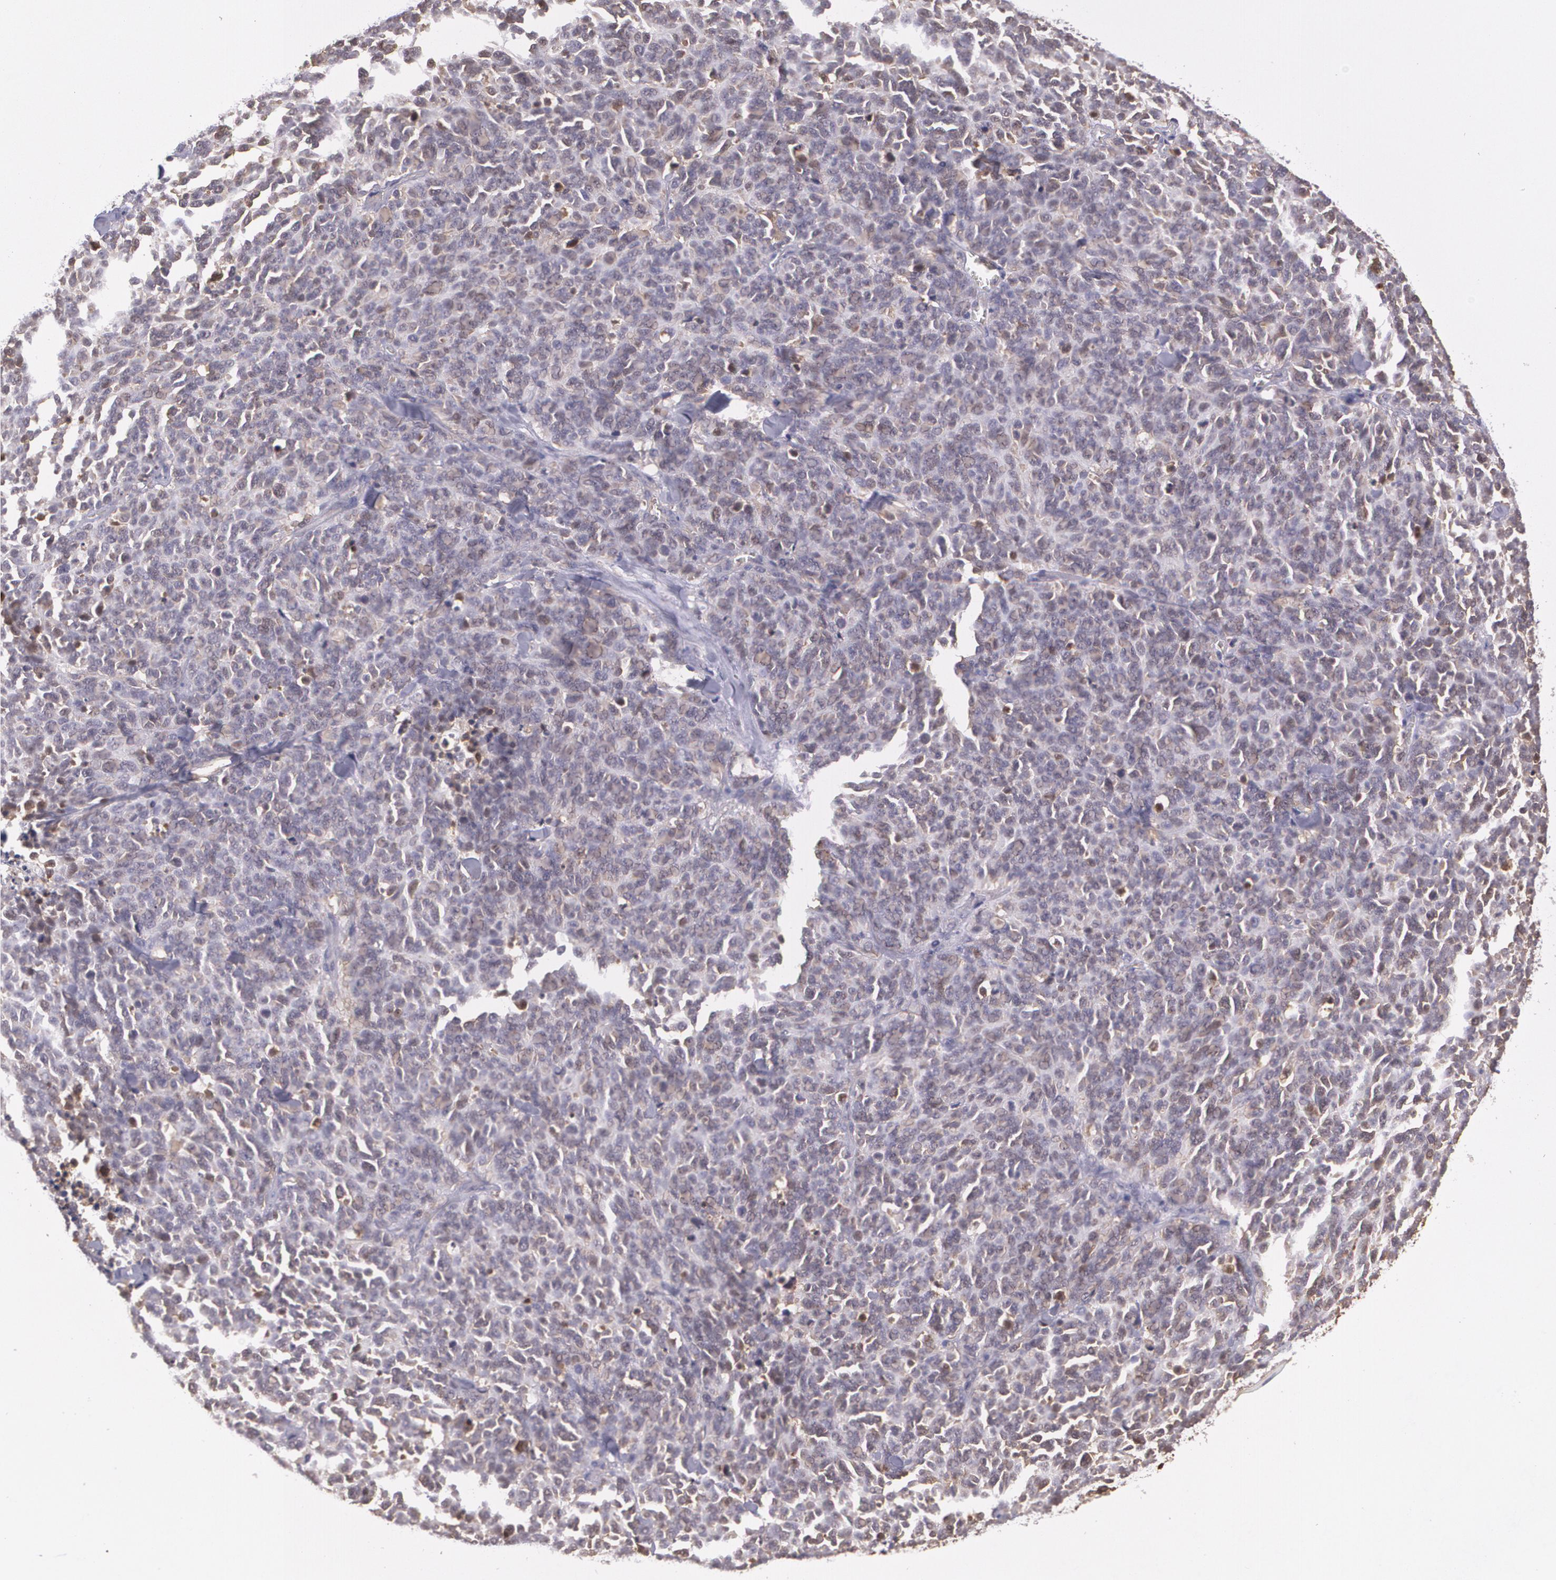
{"staining": {"intensity": "weak", "quantity": "25%-75%", "location": "cytoplasmic/membranous"}, "tissue": "lung cancer", "cell_type": "Tumor cells", "image_type": "cancer", "snomed": [{"axis": "morphology", "description": "Neoplasm, malignant, NOS"}, {"axis": "topography", "description": "Lung"}], "caption": "The immunohistochemical stain labels weak cytoplasmic/membranous staining in tumor cells of lung malignant neoplasm tissue.", "gene": "HSPH1", "patient": {"sex": "female", "age": 58}}